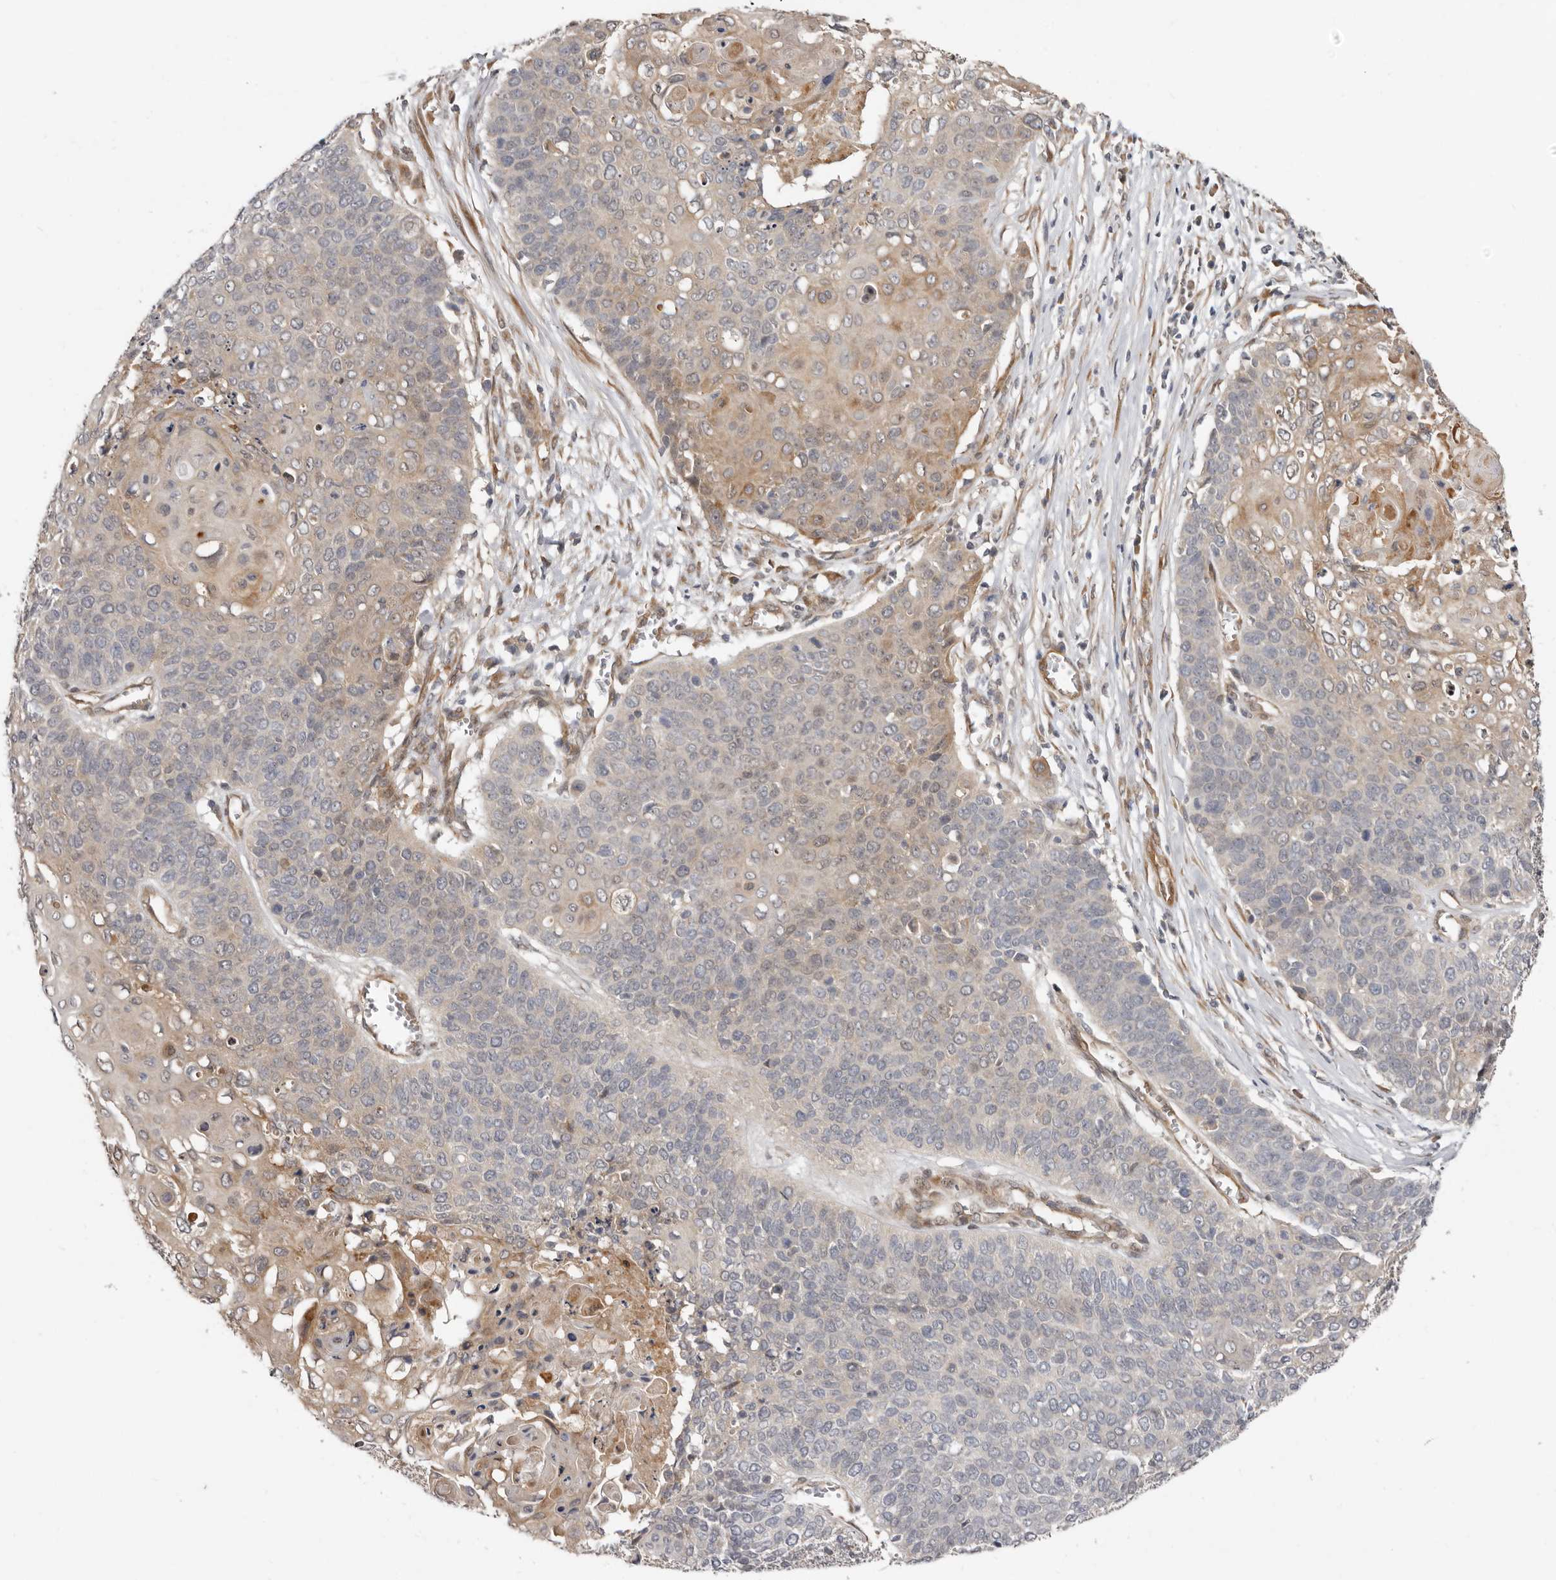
{"staining": {"intensity": "weak", "quantity": "25%-75%", "location": "cytoplasmic/membranous"}, "tissue": "cervical cancer", "cell_type": "Tumor cells", "image_type": "cancer", "snomed": [{"axis": "morphology", "description": "Squamous cell carcinoma, NOS"}, {"axis": "topography", "description": "Cervix"}], "caption": "Protein staining of cervical cancer (squamous cell carcinoma) tissue exhibits weak cytoplasmic/membranous staining in about 25%-75% of tumor cells. The protein is shown in brown color, while the nuclei are stained blue.", "gene": "SBDS", "patient": {"sex": "female", "age": 39}}